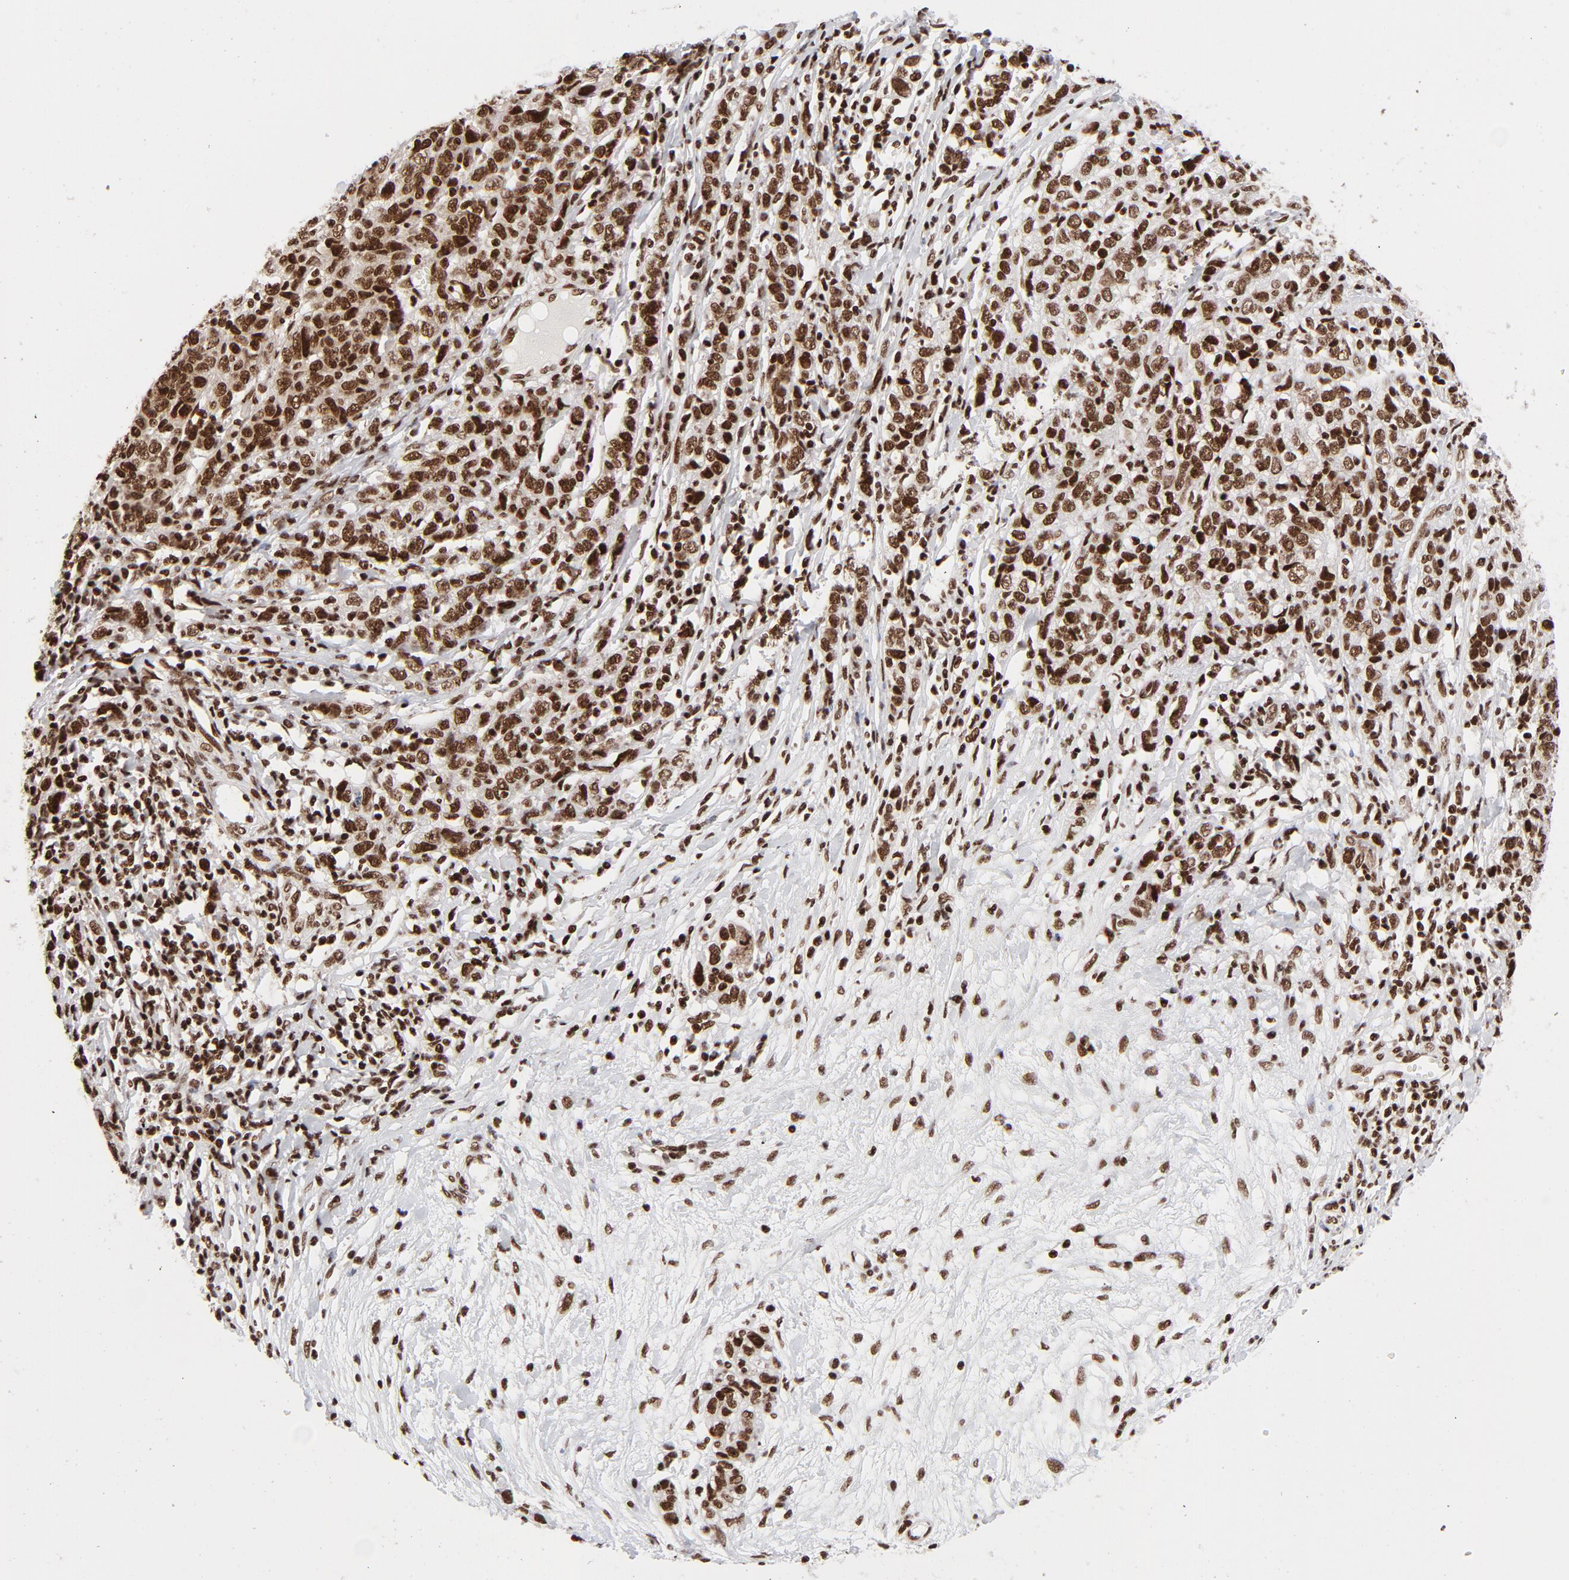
{"staining": {"intensity": "strong", "quantity": ">75%", "location": "nuclear"}, "tissue": "ovarian cancer", "cell_type": "Tumor cells", "image_type": "cancer", "snomed": [{"axis": "morphology", "description": "Cystadenocarcinoma, serous, NOS"}, {"axis": "topography", "description": "Ovary"}], "caption": "IHC of ovarian cancer displays high levels of strong nuclear staining in about >75% of tumor cells. Using DAB (3,3'-diaminobenzidine) (brown) and hematoxylin (blue) stains, captured at high magnification using brightfield microscopy.", "gene": "NFYB", "patient": {"sex": "female", "age": 71}}